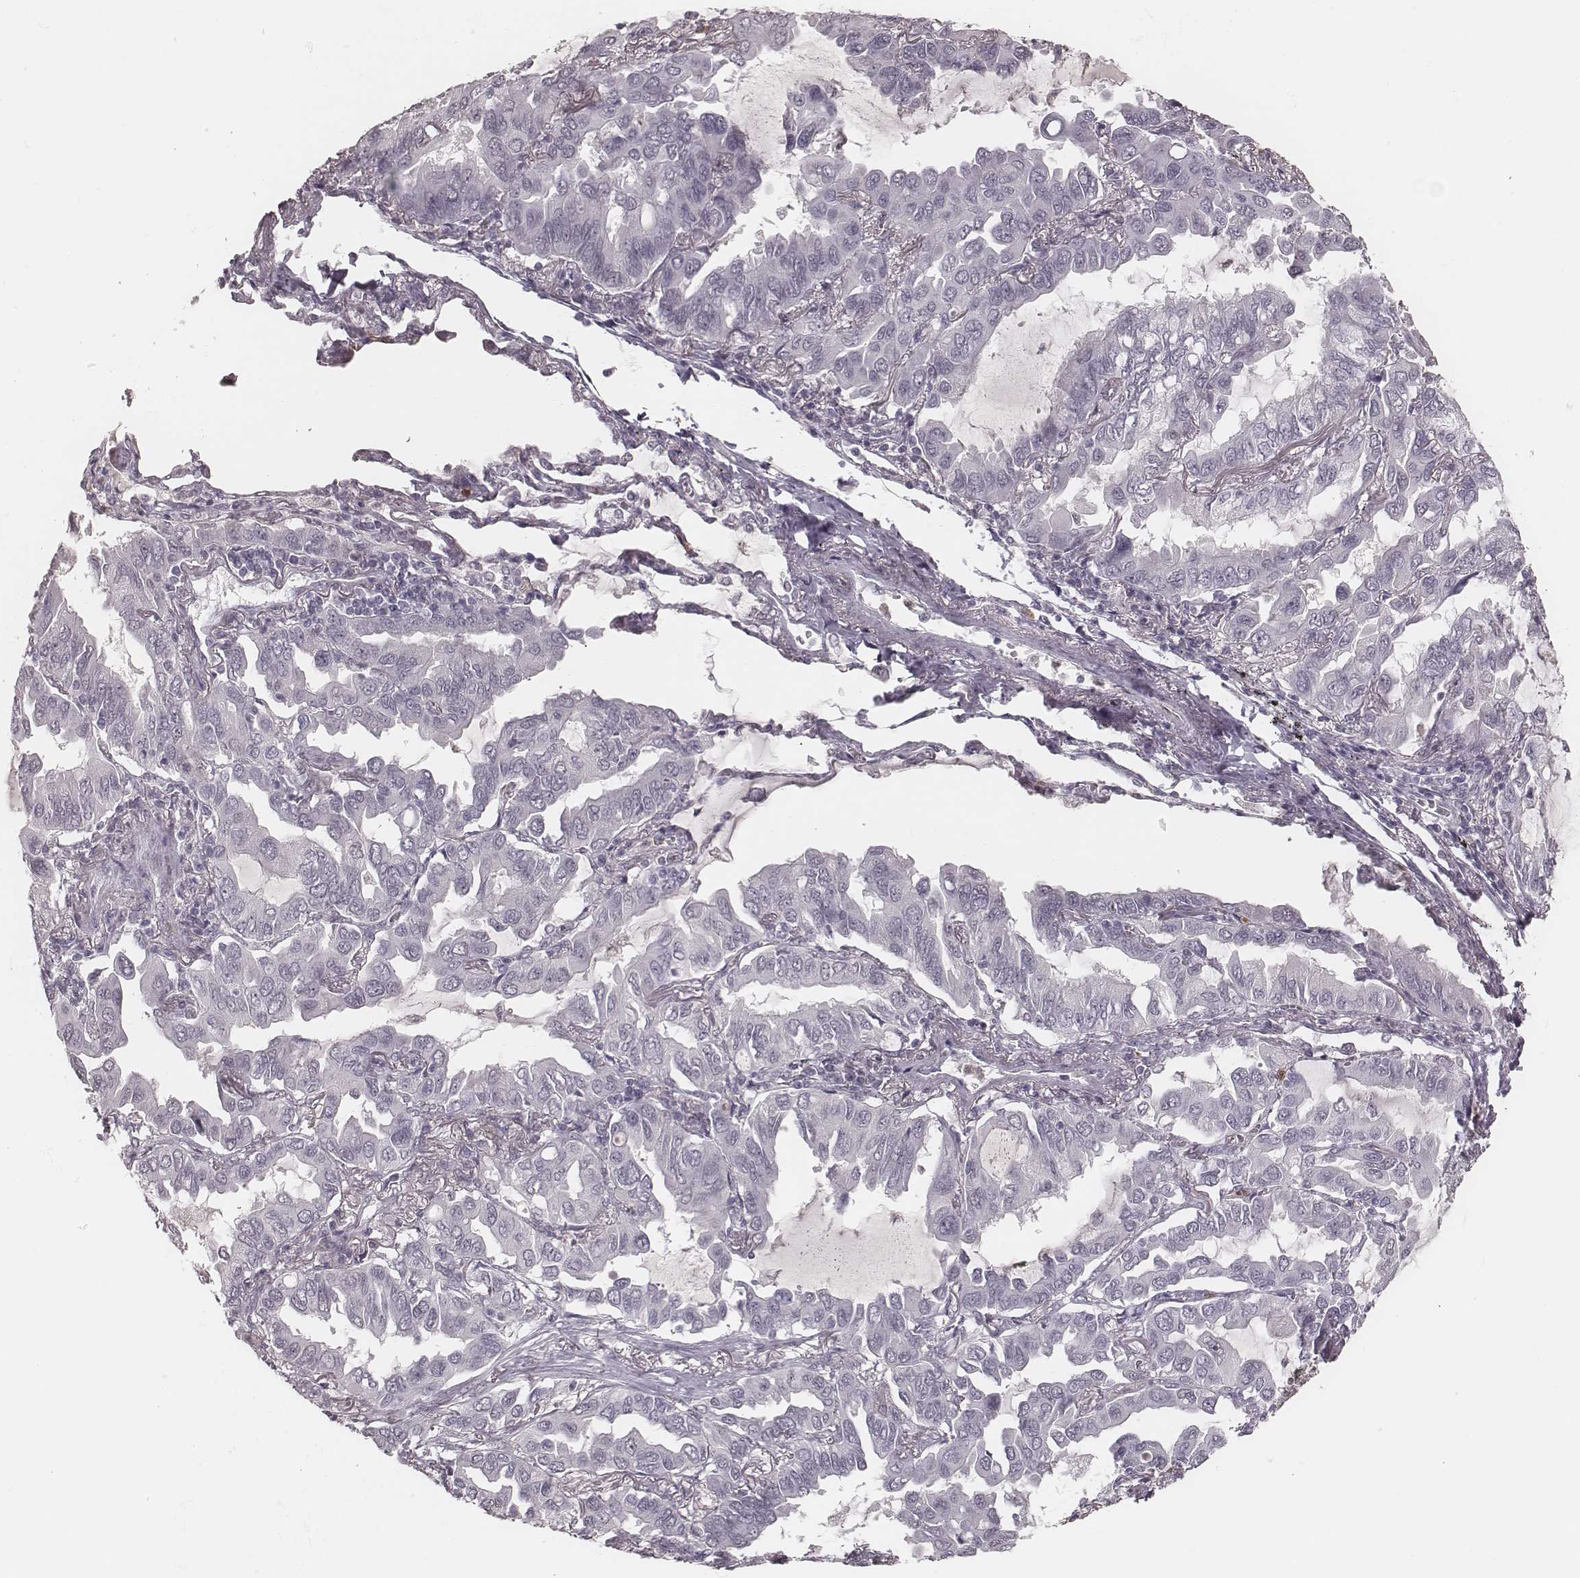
{"staining": {"intensity": "negative", "quantity": "none", "location": "none"}, "tissue": "lung cancer", "cell_type": "Tumor cells", "image_type": "cancer", "snomed": [{"axis": "morphology", "description": "Adenocarcinoma, NOS"}, {"axis": "topography", "description": "Lung"}], "caption": "The immunohistochemistry photomicrograph has no significant expression in tumor cells of lung cancer (adenocarcinoma) tissue. Nuclei are stained in blue.", "gene": "KITLG", "patient": {"sex": "male", "age": 64}}